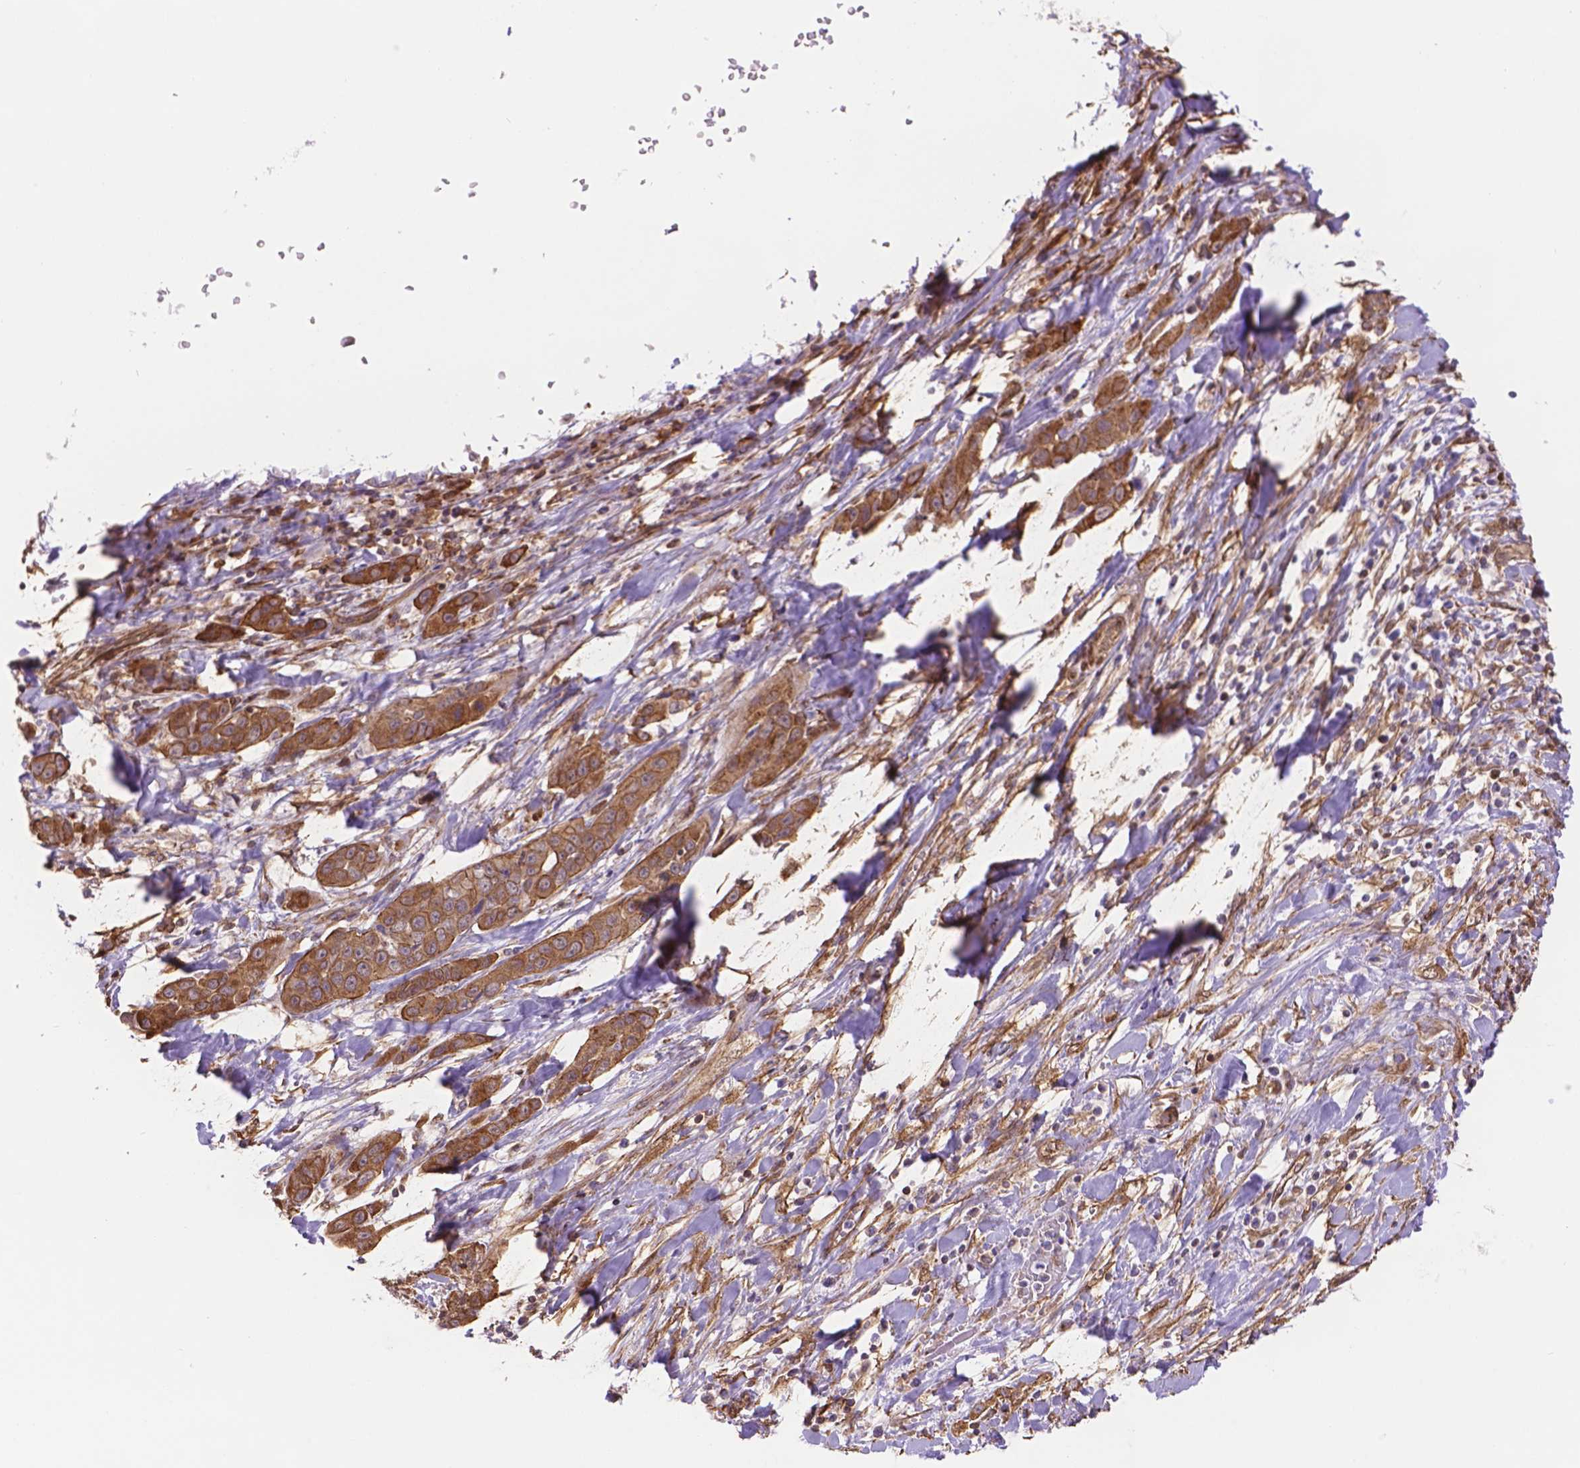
{"staining": {"intensity": "moderate", "quantity": ">75%", "location": "cytoplasmic/membranous"}, "tissue": "liver cancer", "cell_type": "Tumor cells", "image_type": "cancer", "snomed": [{"axis": "morphology", "description": "Cholangiocarcinoma"}, {"axis": "topography", "description": "Liver"}], "caption": "Cholangiocarcinoma (liver) stained with a brown dye exhibits moderate cytoplasmic/membranous positive staining in approximately >75% of tumor cells.", "gene": "YAP1", "patient": {"sex": "female", "age": 52}}